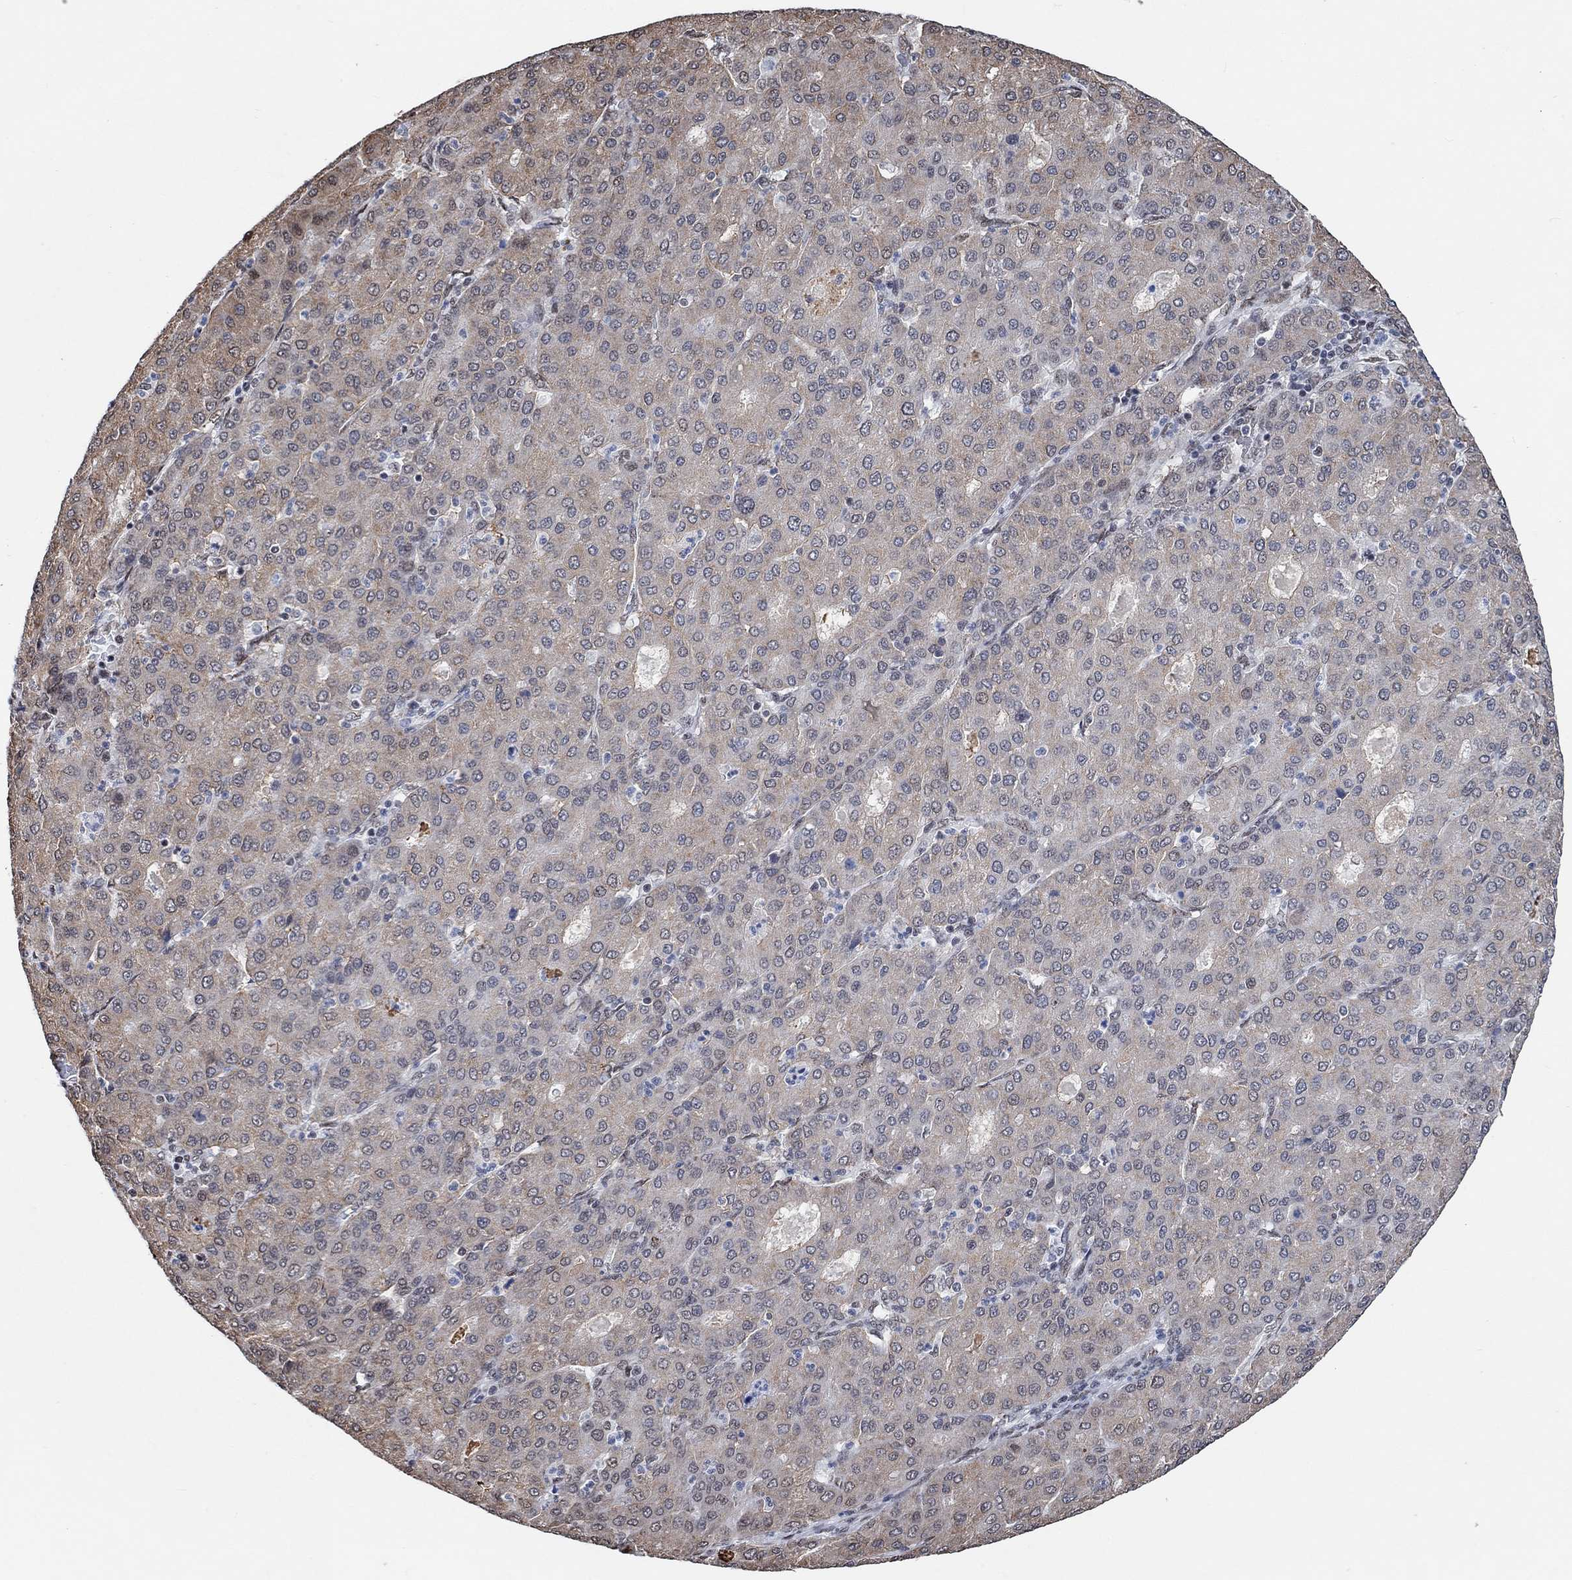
{"staining": {"intensity": "weak", "quantity": "<25%", "location": "nuclear"}, "tissue": "liver cancer", "cell_type": "Tumor cells", "image_type": "cancer", "snomed": [{"axis": "morphology", "description": "Carcinoma, Hepatocellular, NOS"}, {"axis": "topography", "description": "Liver"}], "caption": "This is a photomicrograph of immunohistochemistry staining of hepatocellular carcinoma (liver), which shows no positivity in tumor cells. (DAB IHC, high magnification).", "gene": "USP39", "patient": {"sex": "male", "age": 65}}